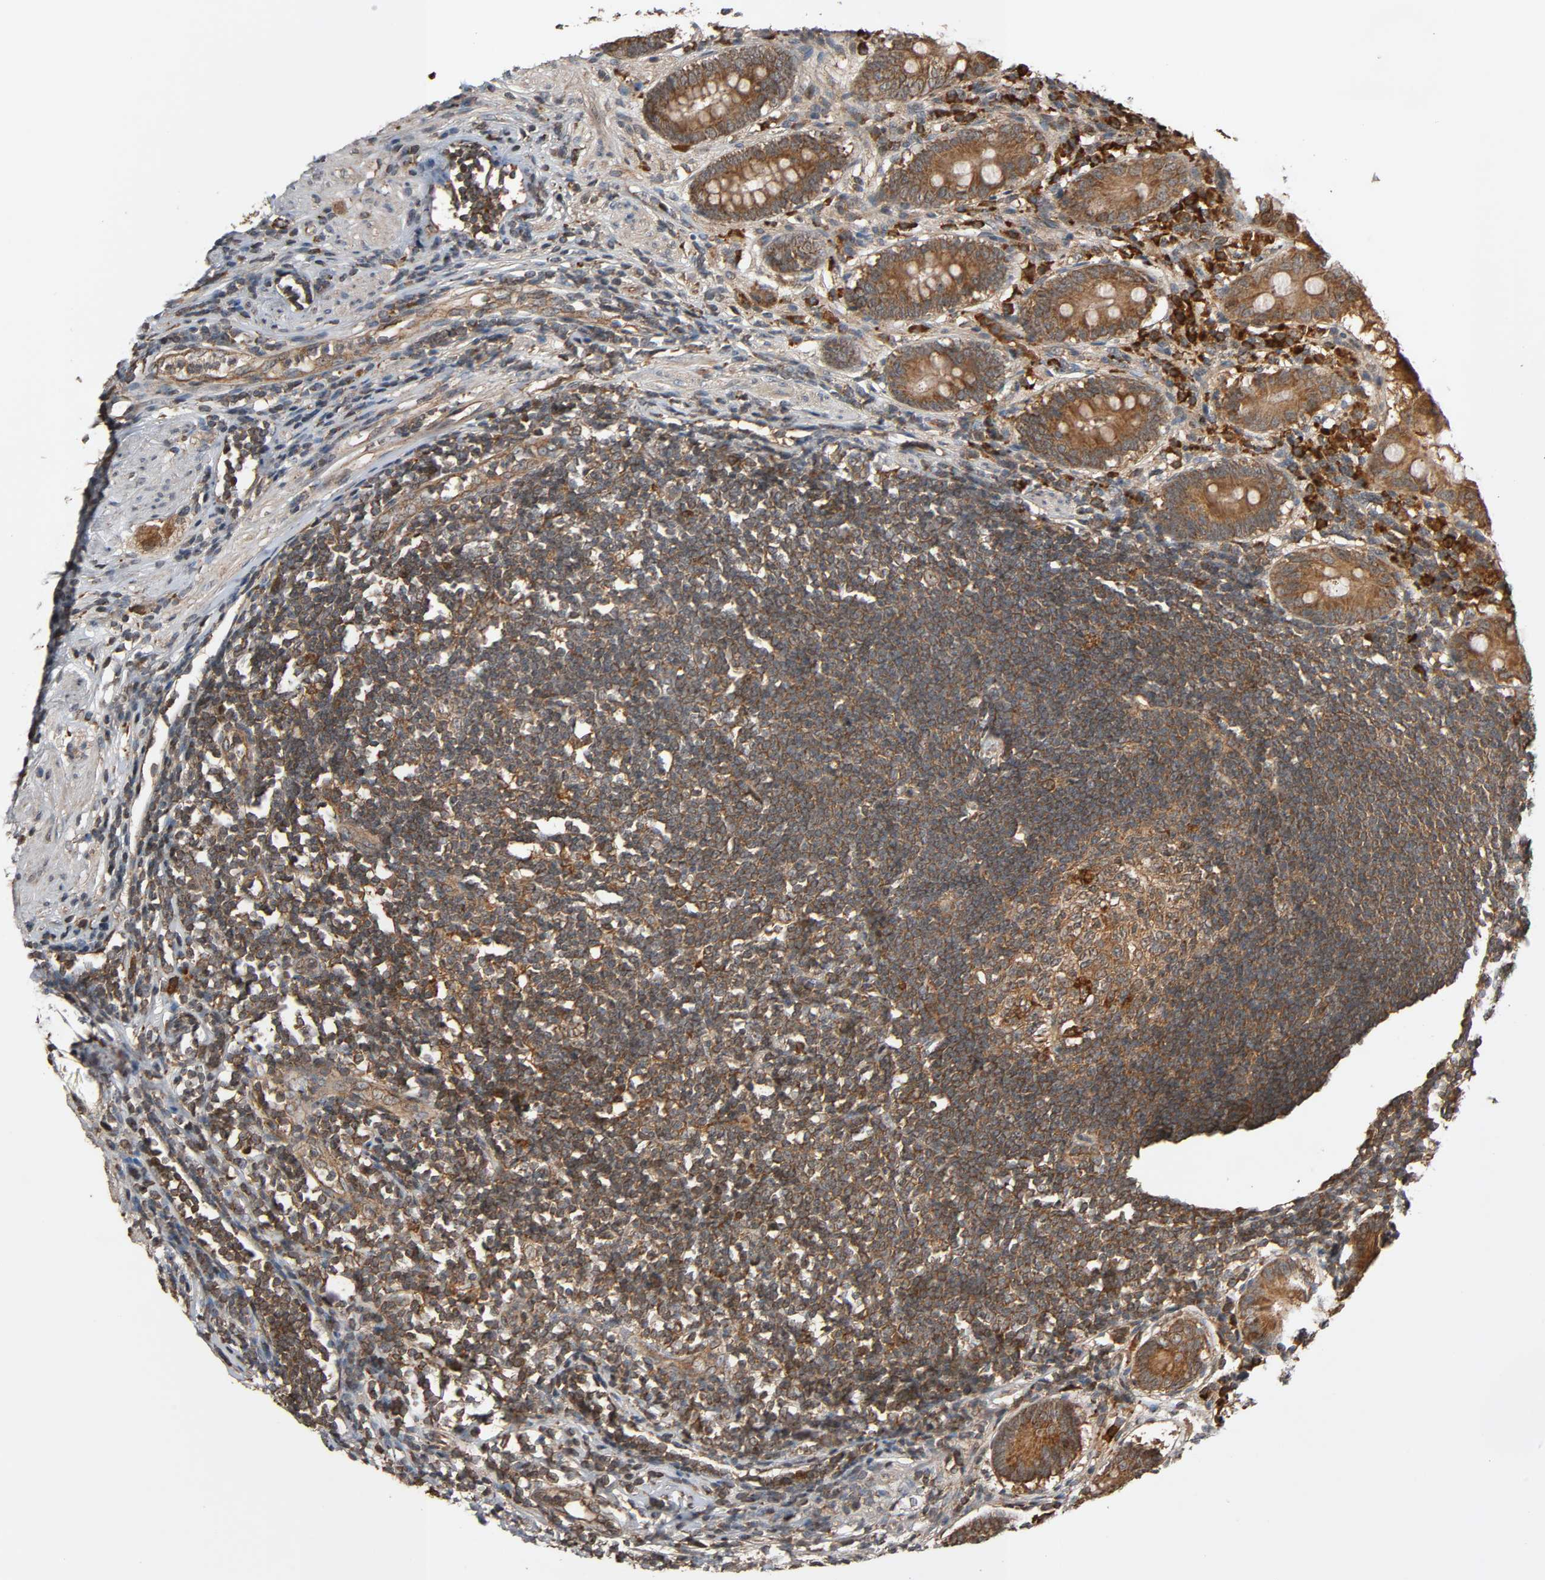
{"staining": {"intensity": "strong", "quantity": ">75%", "location": "cytoplasmic/membranous"}, "tissue": "appendix", "cell_type": "Glandular cells", "image_type": "normal", "snomed": [{"axis": "morphology", "description": "Normal tissue, NOS"}, {"axis": "topography", "description": "Appendix"}], "caption": "Approximately >75% of glandular cells in normal human appendix show strong cytoplasmic/membranous protein positivity as visualized by brown immunohistochemical staining.", "gene": "MAP3K8", "patient": {"sex": "female", "age": 50}}